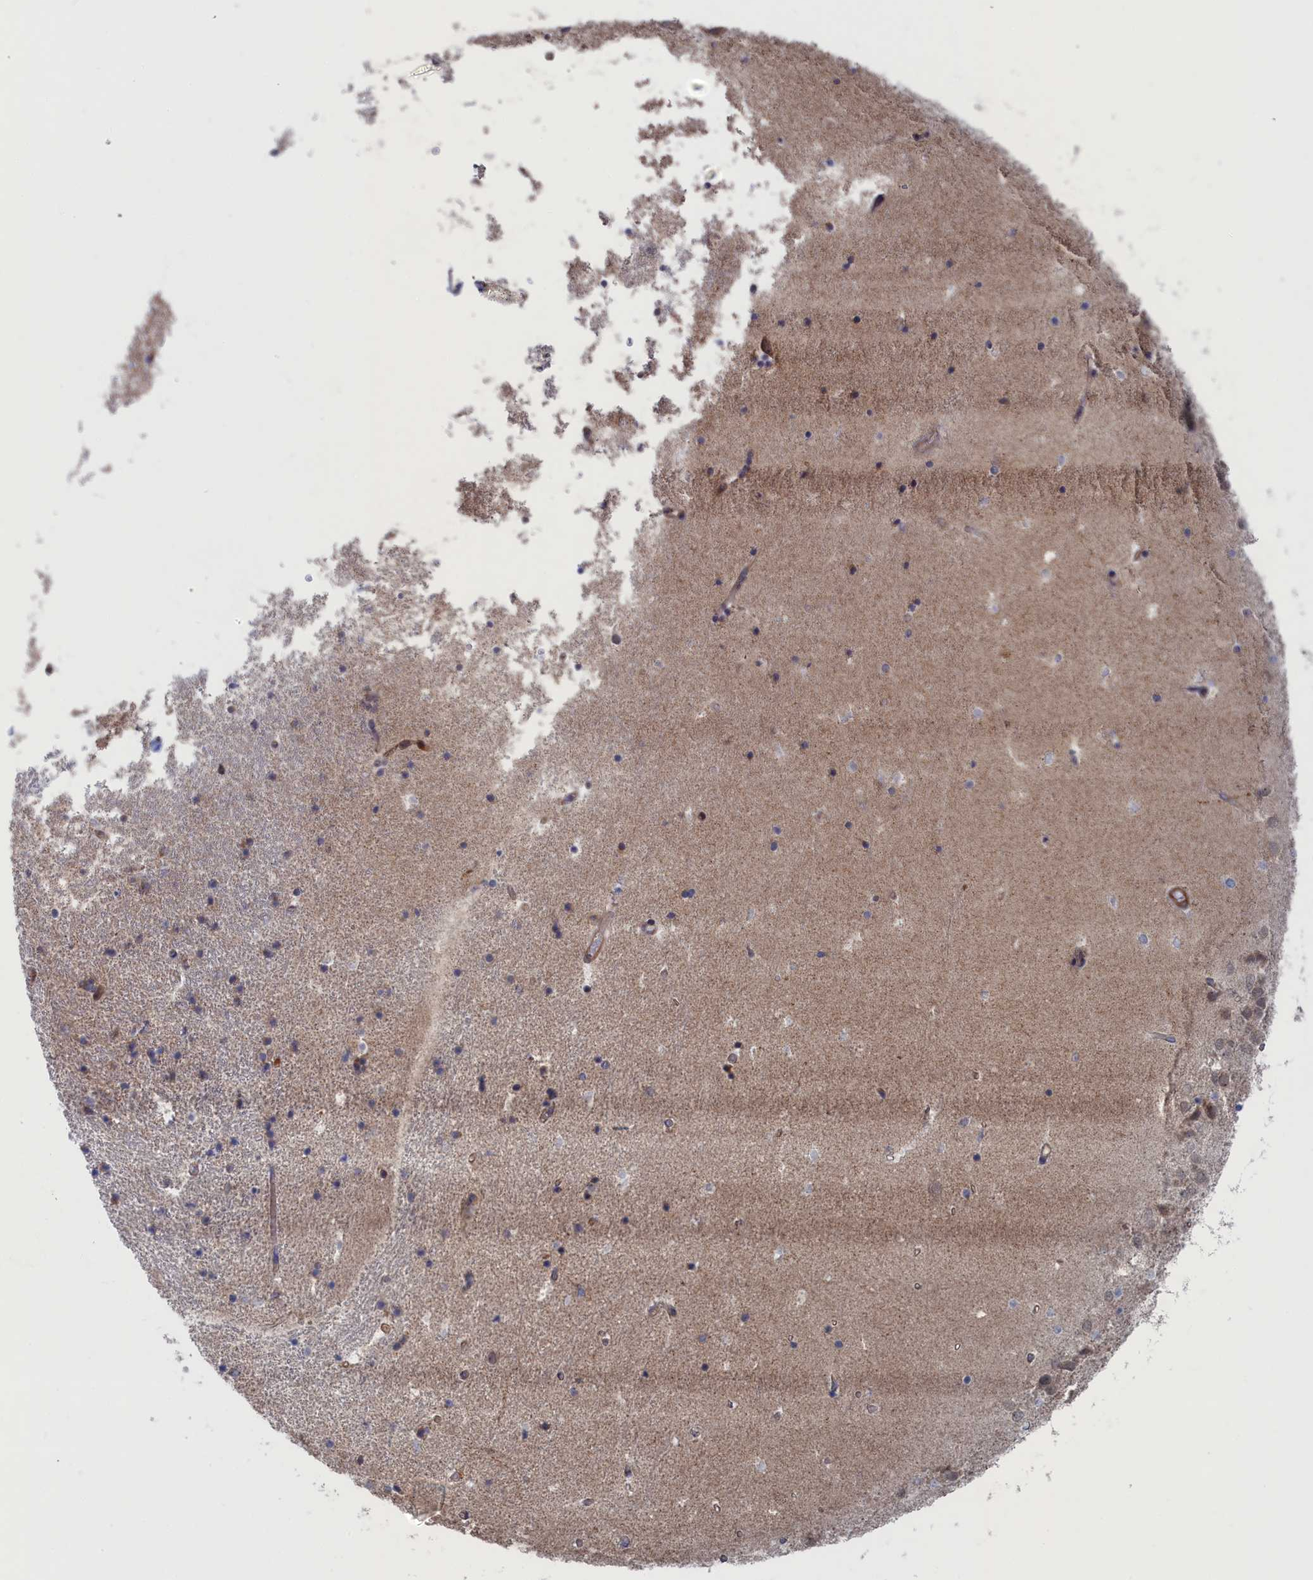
{"staining": {"intensity": "weak", "quantity": "<25%", "location": "cytoplasmic/membranous"}, "tissue": "hippocampus", "cell_type": "Glial cells", "image_type": "normal", "snomed": [{"axis": "morphology", "description": "Normal tissue, NOS"}, {"axis": "topography", "description": "Hippocampus"}], "caption": "Immunohistochemical staining of benign human hippocampus shows no significant expression in glial cells.", "gene": "FILIP1L", "patient": {"sex": "female", "age": 52}}